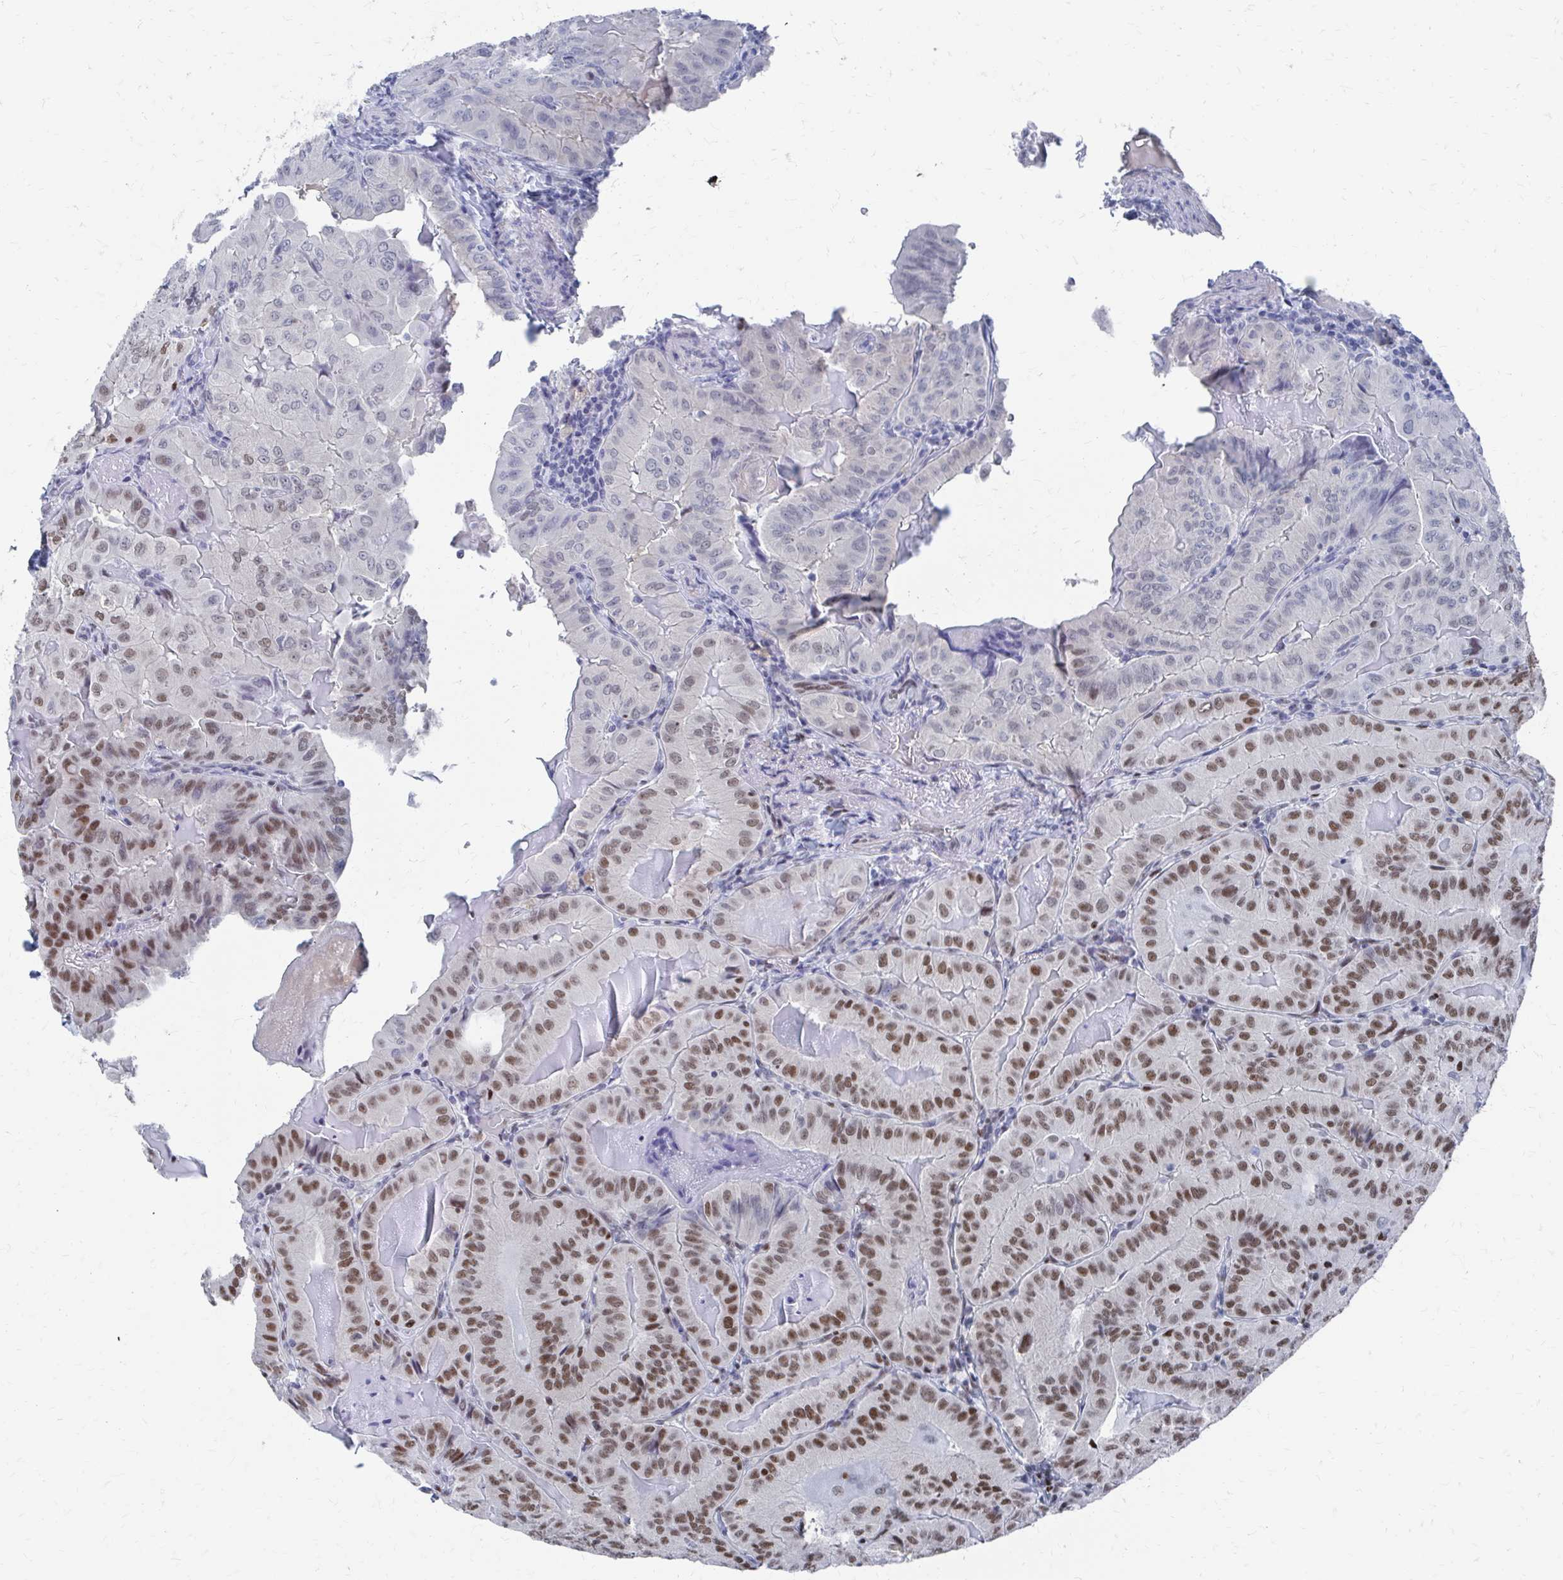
{"staining": {"intensity": "moderate", "quantity": "25%-75%", "location": "nuclear"}, "tissue": "thyroid cancer", "cell_type": "Tumor cells", "image_type": "cancer", "snomed": [{"axis": "morphology", "description": "Papillary adenocarcinoma, NOS"}, {"axis": "topography", "description": "Thyroid gland"}], "caption": "Tumor cells display medium levels of moderate nuclear expression in approximately 25%-75% of cells in human thyroid papillary adenocarcinoma. The staining was performed using DAB to visualize the protein expression in brown, while the nuclei were stained in blue with hematoxylin (Magnification: 20x).", "gene": "CDIN1", "patient": {"sex": "female", "age": 68}}